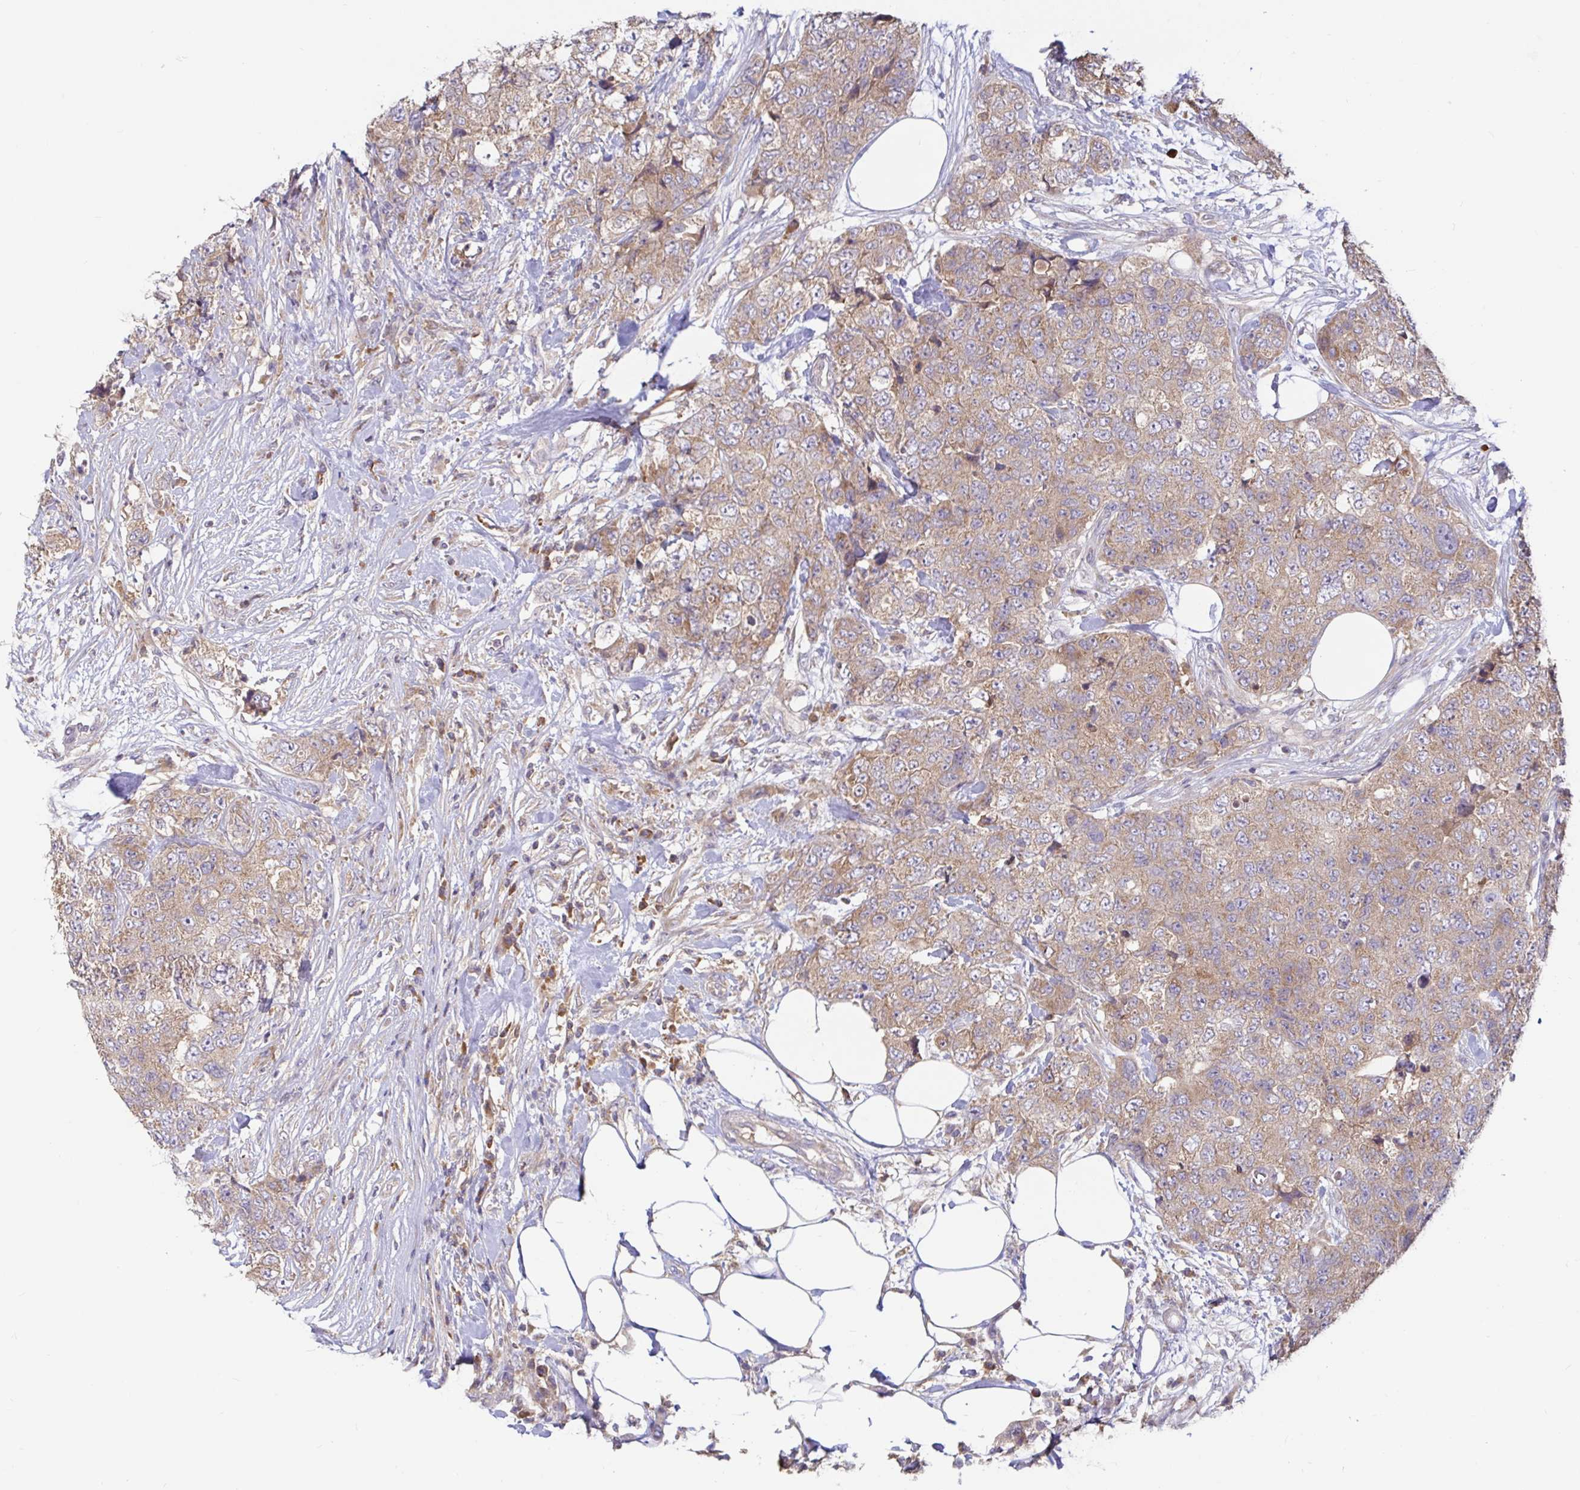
{"staining": {"intensity": "weak", "quantity": ">75%", "location": "cytoplasmic/membranous"}, "tissue": "urothelial cancer", "cell_type": "Tumor cells", "image_type": "cancer", "snomed": [{"axis": "morphology", "description": "Urothelial carcinoma, High grade"}, {"axis": "topography", "description": "Urinary bladder"}], "caption": "Human high-grade urothelial carcinoma stained with a protein marker exhibits weak staining in tumor cells.", "gene": "LARP1", "patient": {"sex": "female", "age": 78}}